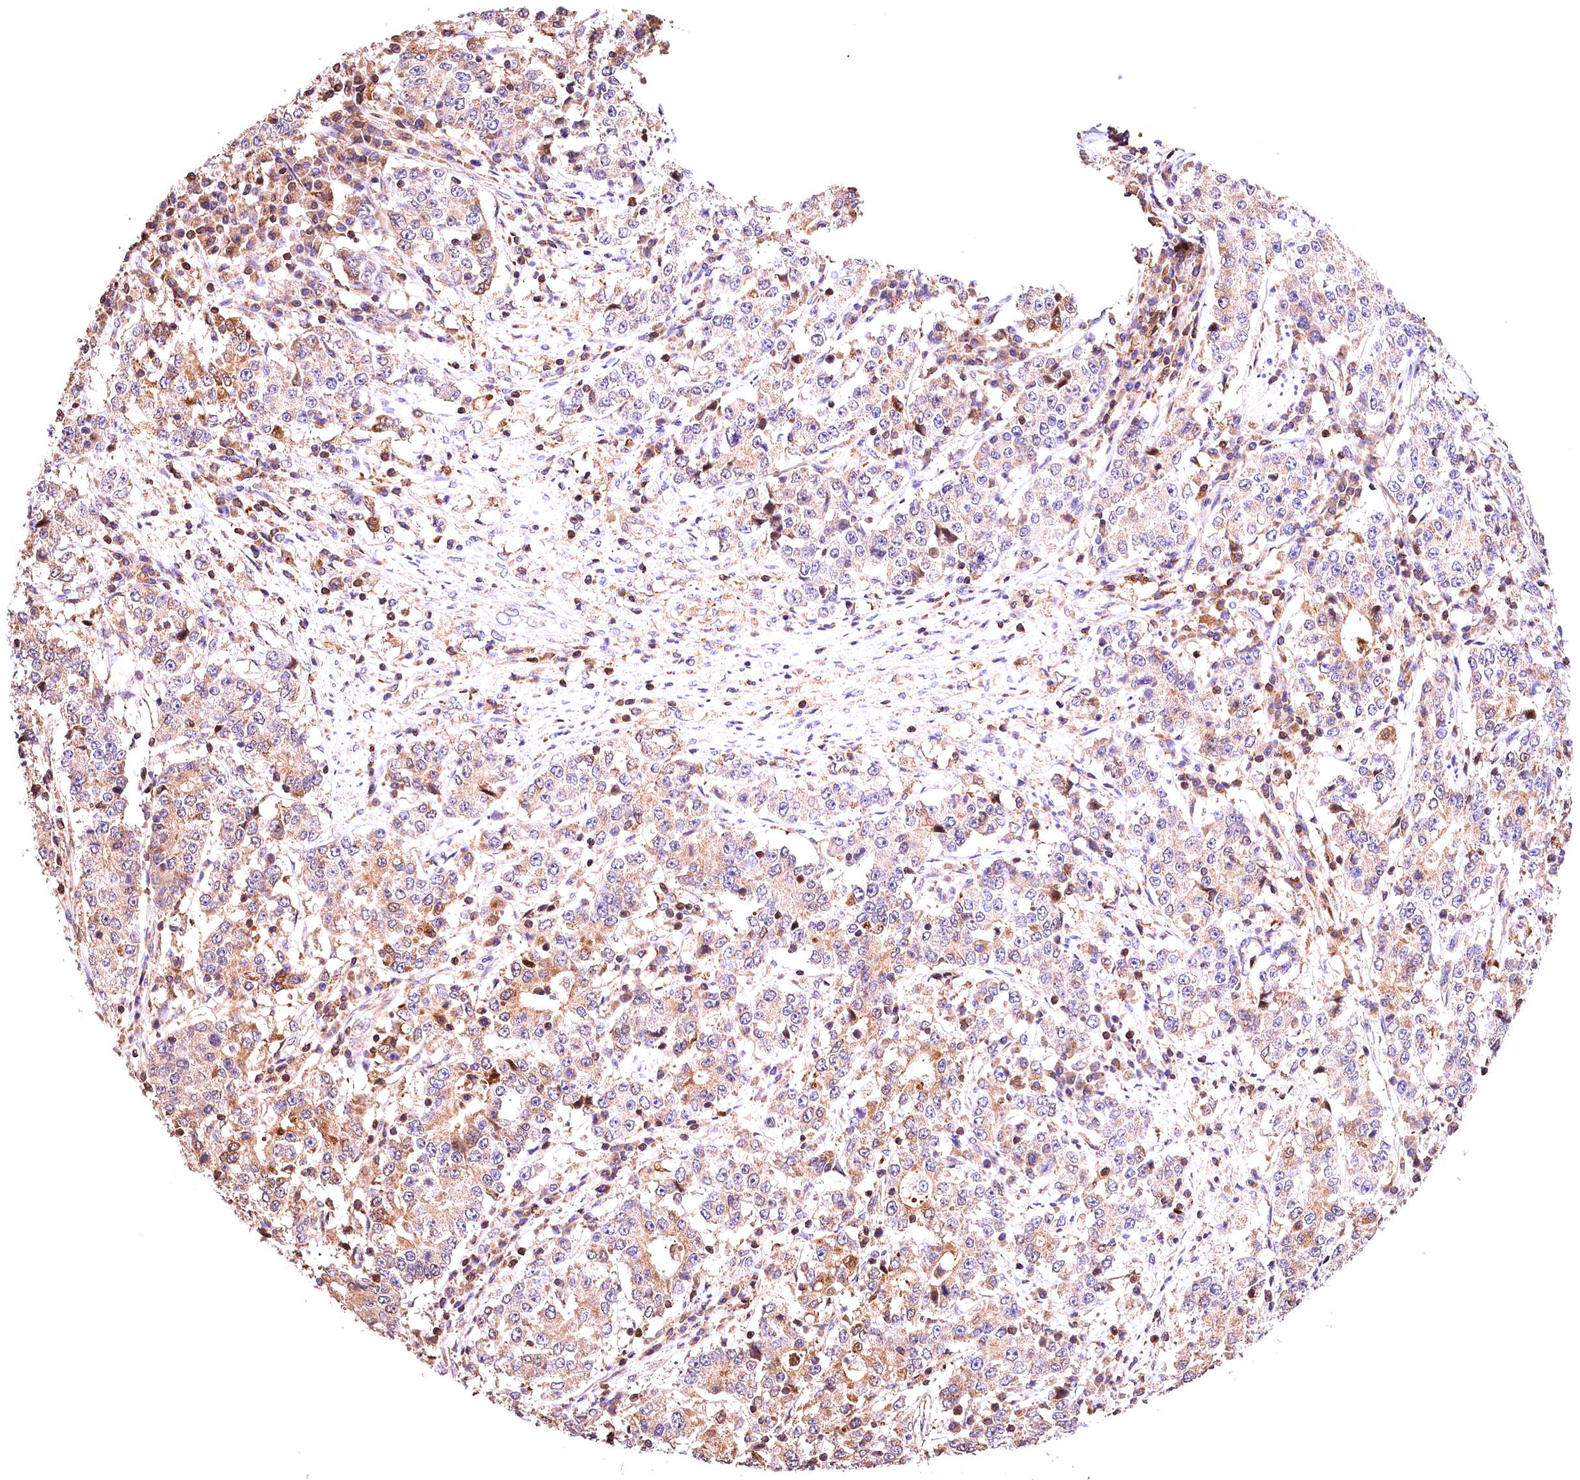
{"staining": {"intensity": "weak", "quantity": "25%-75%", "location": "cytoplasmic/membranous"}, "tissue": "stomach cancer", "cell_type": "Tumor cells", "image_type": "cancer", "snomed": [{"axis": "morphology", "description": "Adenocarcinoma, NOS"}, {"axis": "topography", "description": "Stomach"}], "caption": "Immunohistochemistry of human adenocarcinoma (stomach) displays low levels of weak cytoplasmic/membranous expression in approximately 25%-75% of tumor cells.", "gene": "KPTN", "patient": {"sex": "male", "age": 59}}